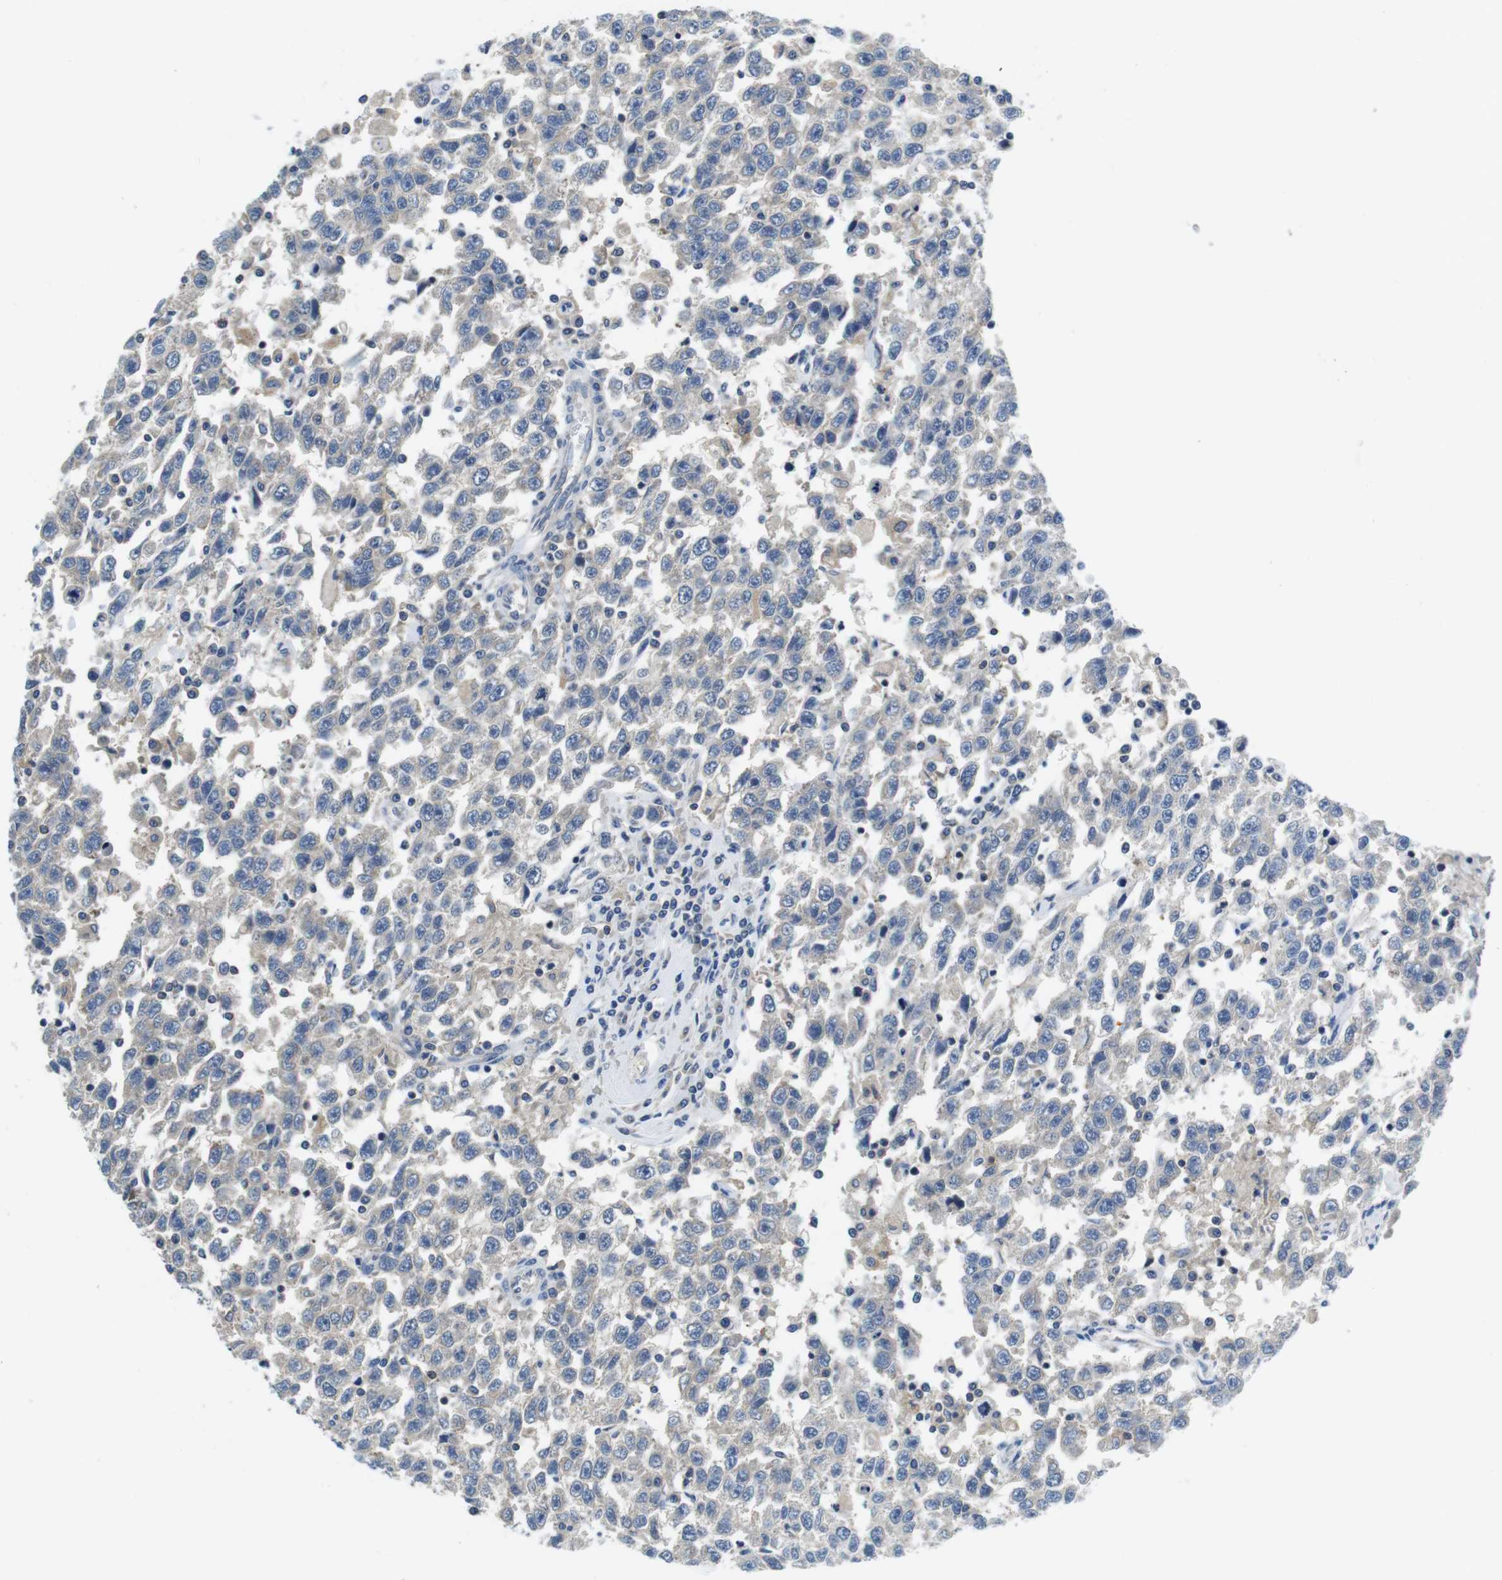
{"staining": {"intensity": "weak", "quantity": "25%-75%", "location": "cytoplasmic/membranous"}, "tissue": "testis cancer", "cell_type": "Tumor cells", "image_type": "cancer", "snomed": [{"axis": "morphology", "description": "Seminoma, NOS"}, {"axis": "topography", "description": "Testis"}], "caption": "Protein staining shows weak cytoplasmic/membranous staining in about 25%-75% of tumor cells in testis seminoma.", "gene": "PIK3CD", "patient": {"sex": "male", "age": 41}}